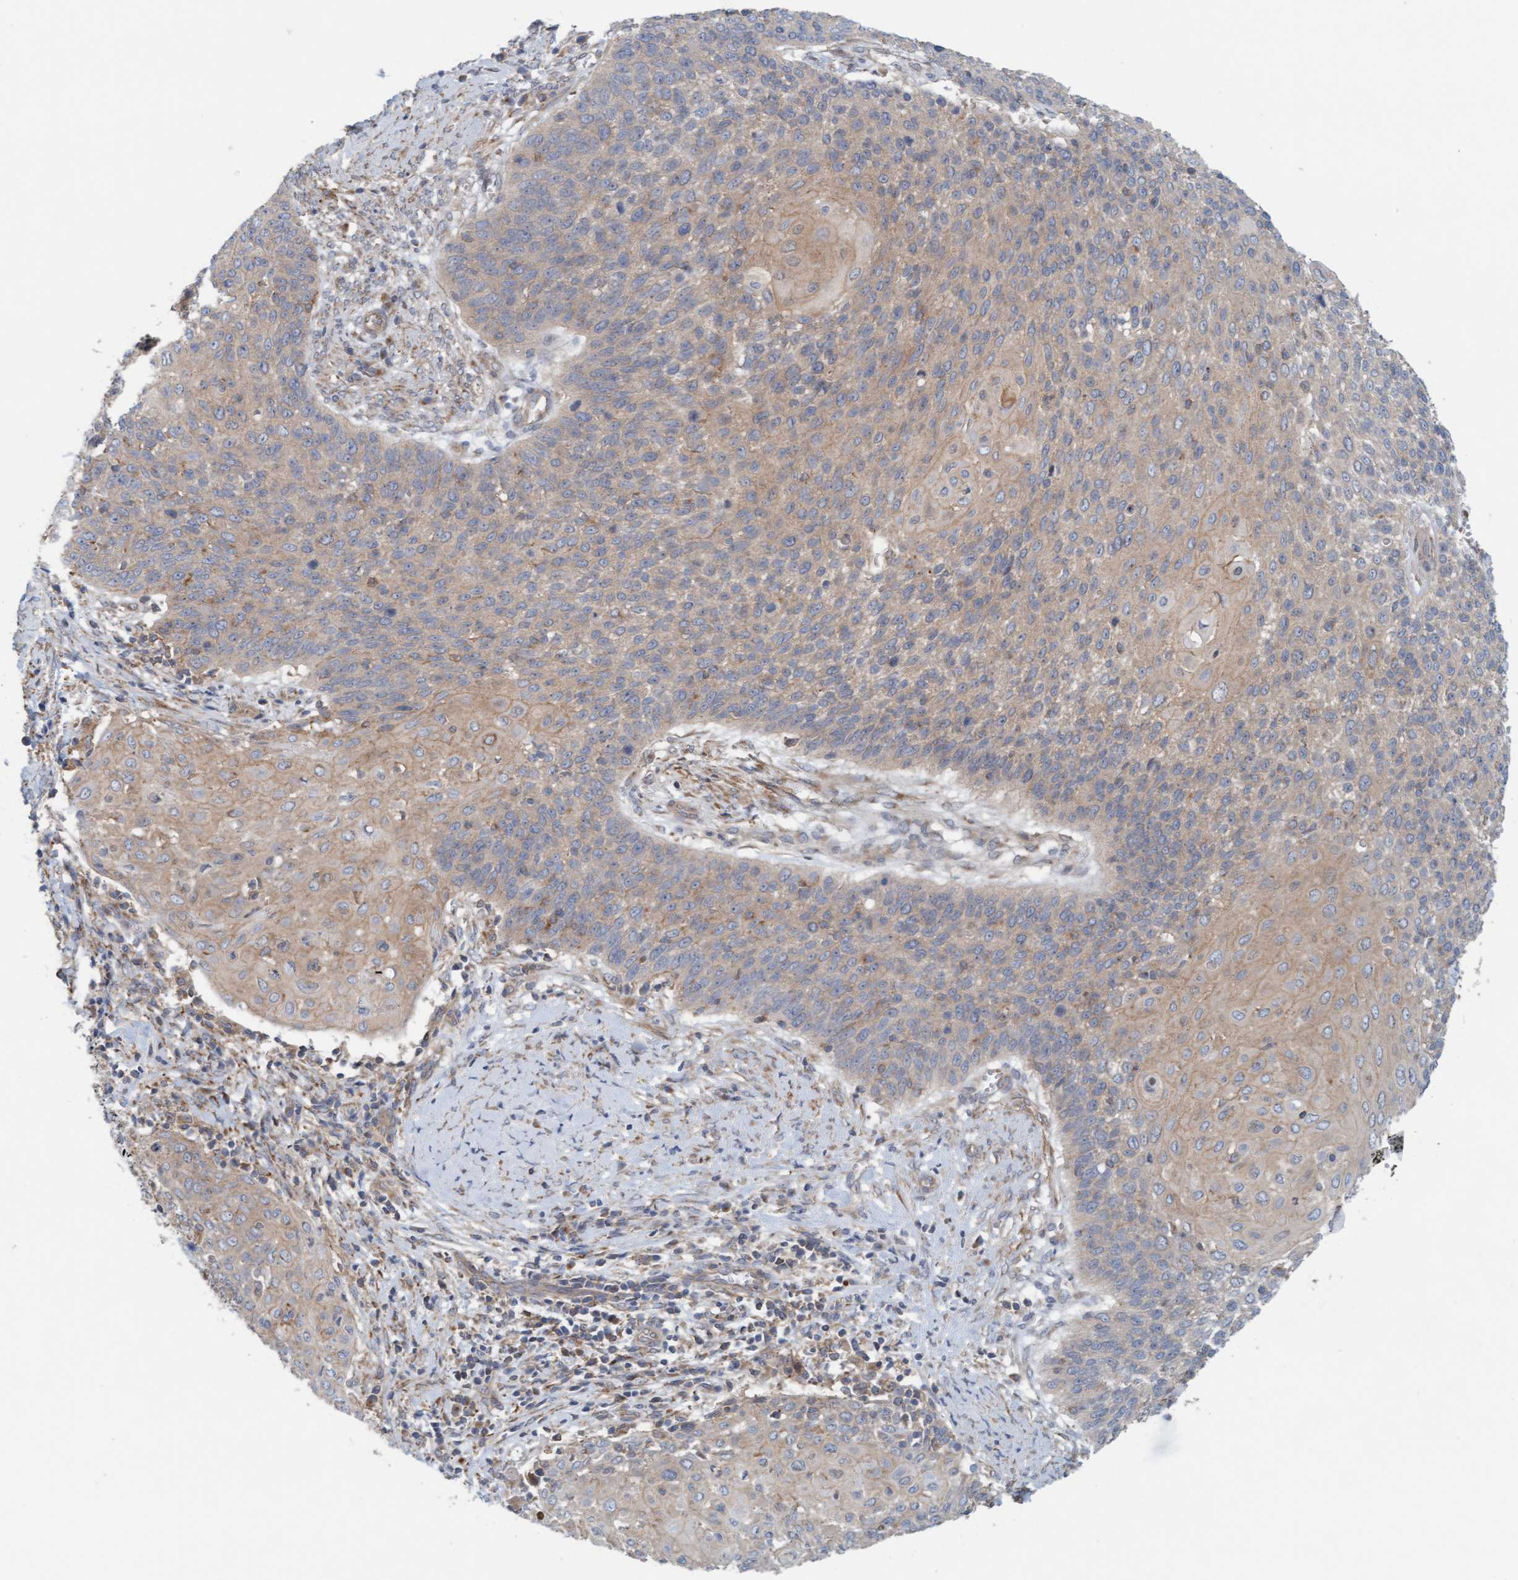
{"staining": {"intensity": "weak", "quantity": "25%-75%", "location": "cytoplasmic/membranous"}, "tissue": "cervical cancer", "cell_type": "Tumor cells", "image_type": "cancer", "snomed": [{"axis": "morphology", "description": "Squamous cell carcinoma, NOS"}, {"axis": "topography", "description": "Cervix"}], "caption": "This is a histology image of IHC staining of squamous cell carcinoma (cervical), which shows weak staining in the cytoplasmic/membranous of tumor cells.", "gene": "UBAP1", "patient": {"sex": "female", "age": 39}}